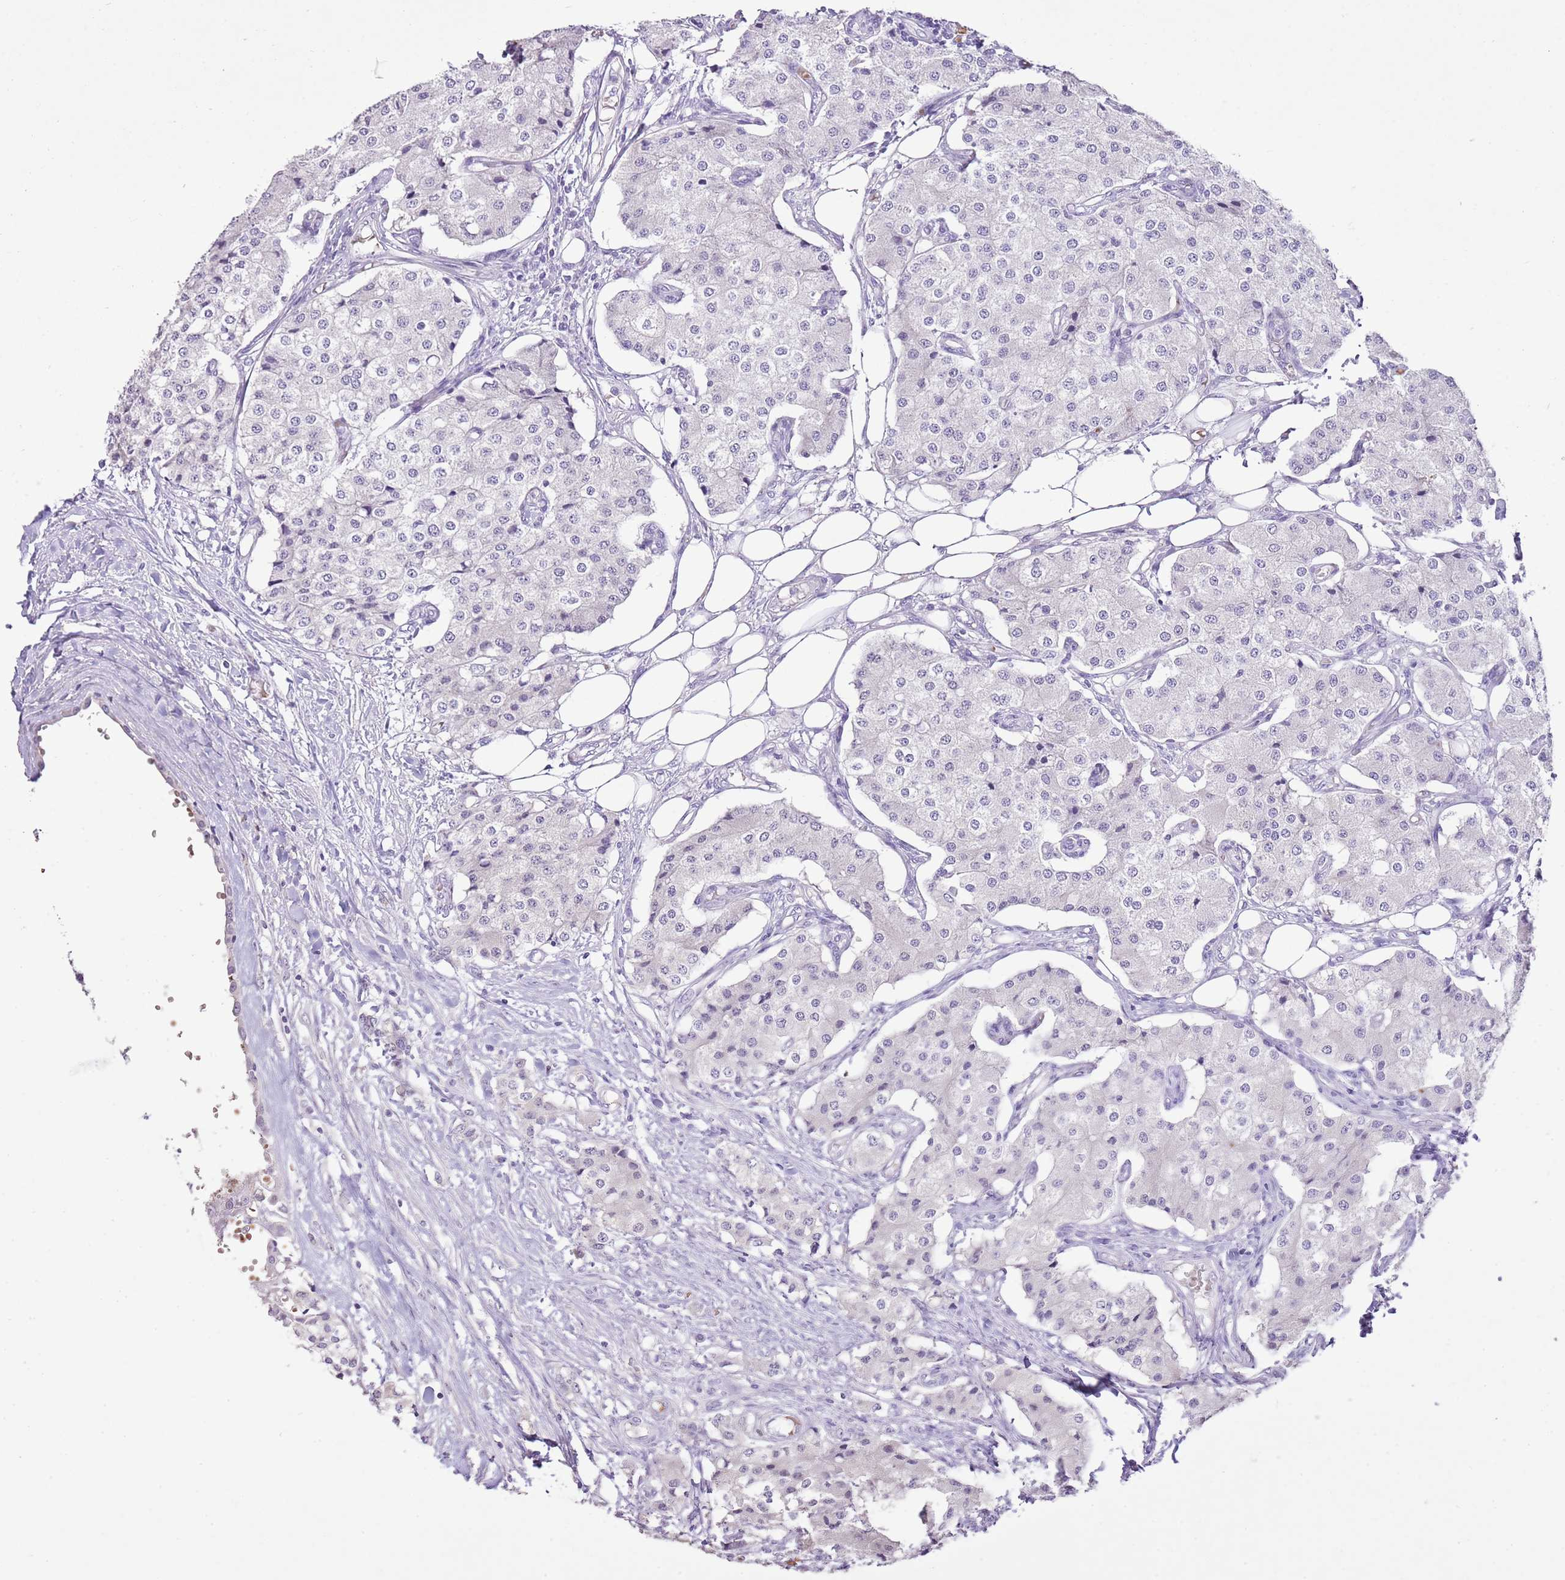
{"staining": {"intensity": "negative", "quantity": "none", "location": "none"}, "tissue": "carcinoid", "cell_type": "Tumor cells", "image_type": "cancer", "snomed": [{"axis": "morphology", "description": "Carcinoid, malignant, NOS"}, {"axis": "topography", "description": "Colon"}], "caption": "IHC of carcinoid (malignant) displays no expression in tumor cells. (Stains: DAB immunohistochemistry with hematoxylin counter stain, Microscopy: brightfield microscopy at high magnification).", "gene": "XPO7", "patient": {"sex": "female", "age": 52}}